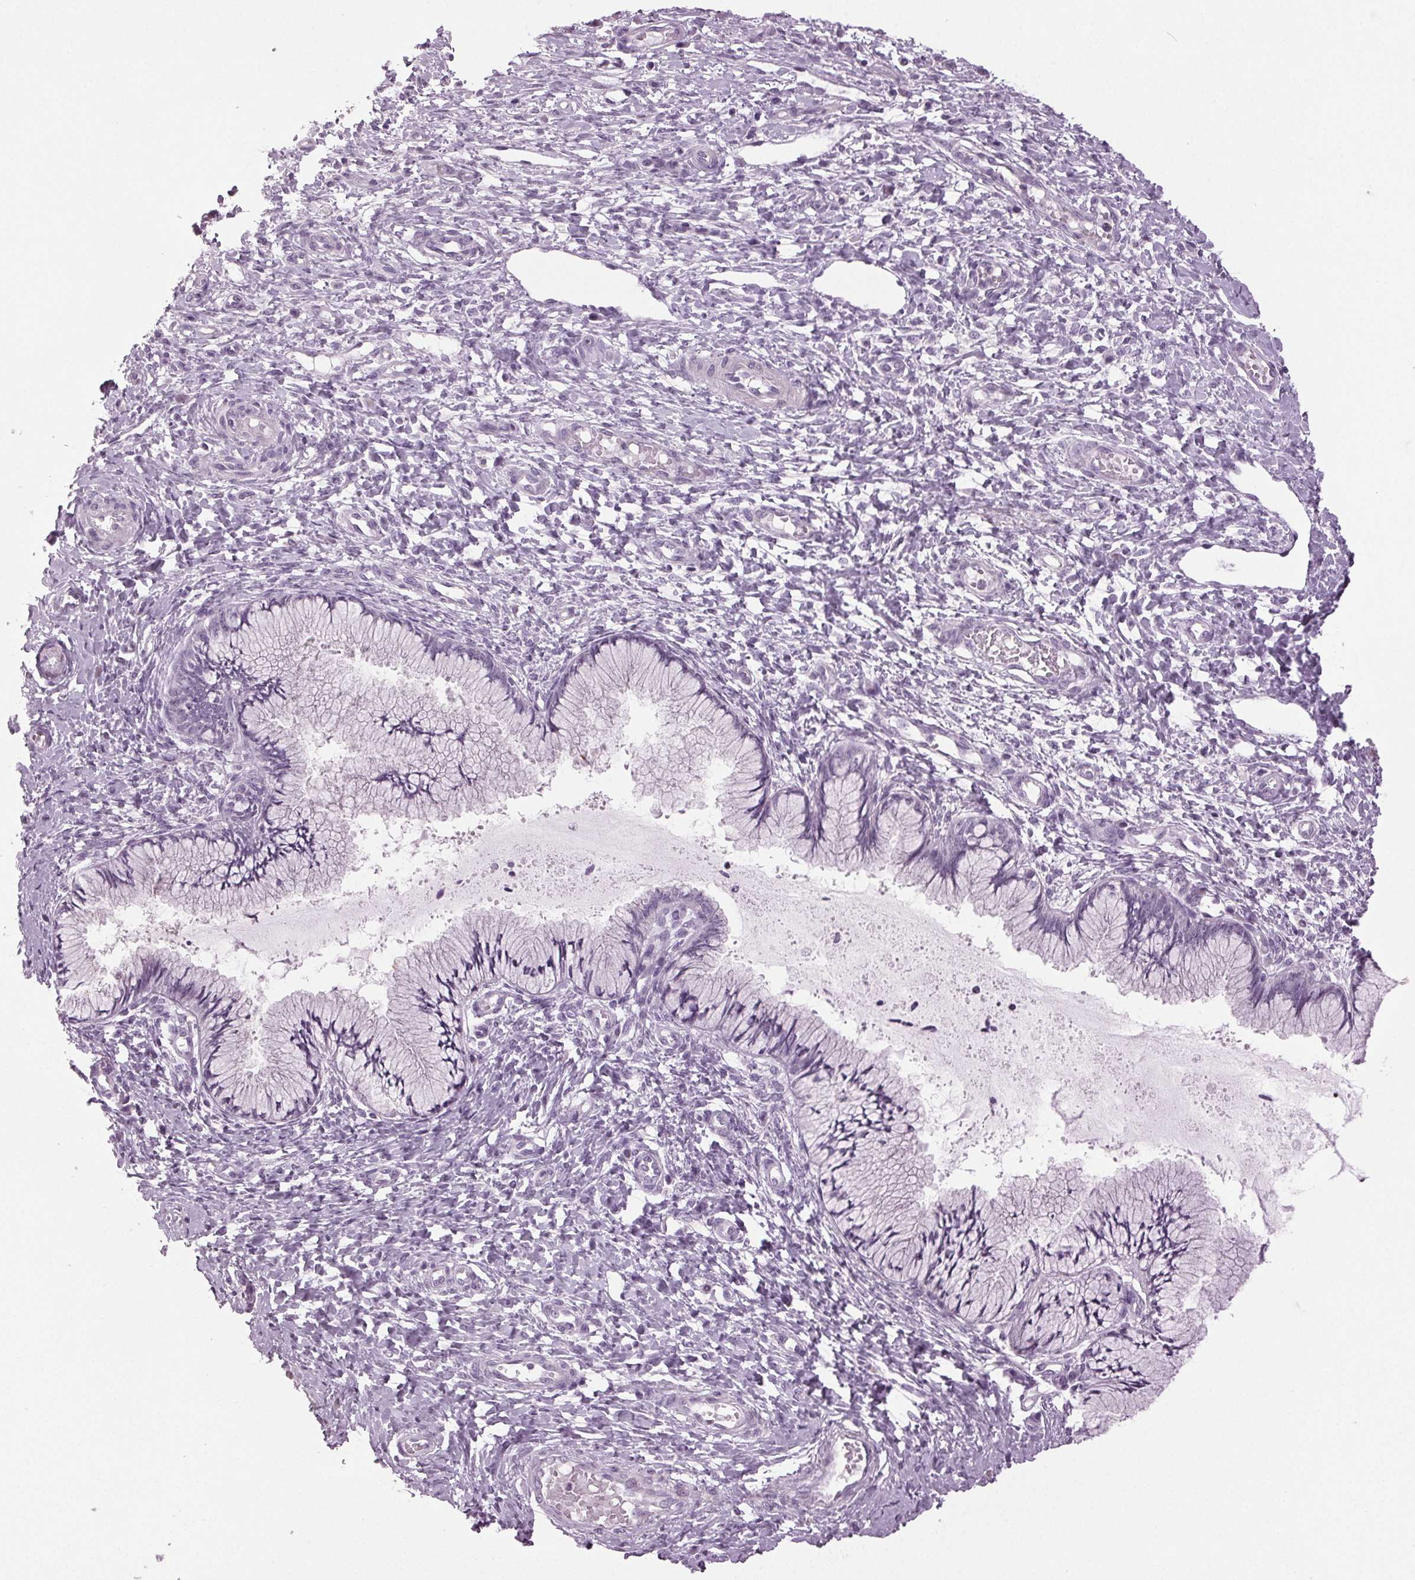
{"staining": {"intensity": "moderate", "quantity": "<25%", "location": "cytoplasmic/membranous"}, "tissue": "cervix", "cell_type": "Glandular cells", "image_type": "normal", "snomed": [{"axis": "morphology", "description": "Normal tissue, NOS"}, {"axis": "topography", "description": "Cervix"}], "caption": "This is a histology image of IHC staining of unremarkable cervix, which shows moderate staining in the cytoplasmic/membranous of glandular cells.", "gene": "DNAH12", "patient": {"sex": "female", "age": 37}}